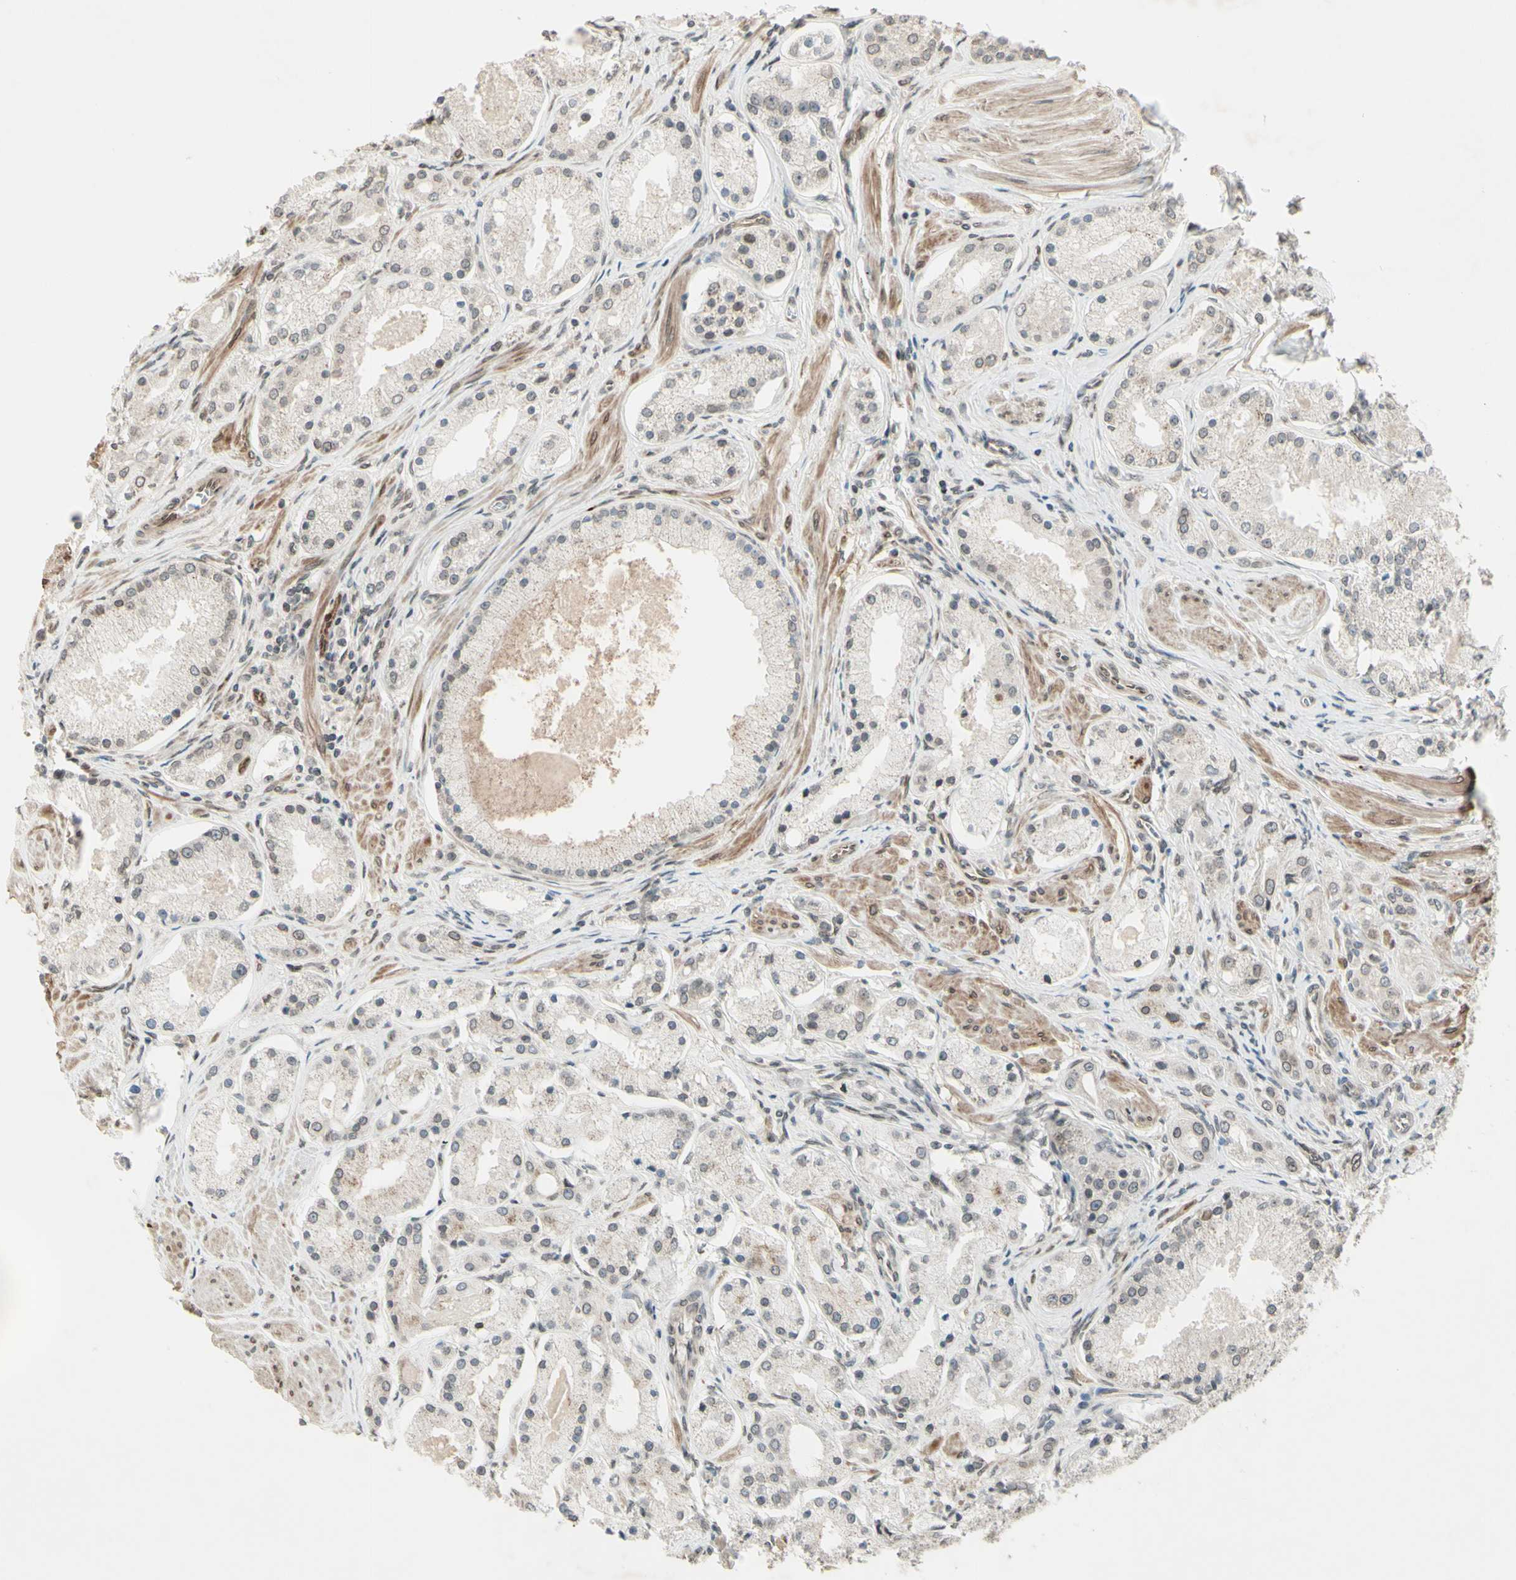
{"staining": {"intensity": "weak", "quantity": "<25%", "location": "cytoplasmic/membranous"}, "tissue": "prostate cancer", "cell_type": "Tumor cells", "image_type": "cancer", "snomed": [{"axis": "morphology", "description": "Adenocarcinoma, High grade"}, {"axis": "topography", "description": "Prostate"}], "caption": "IHC micrograph of neoplastic tissue: human prostate cancer stained with DAB reveals no significant protein positivity in tumor cells.", "gene": "MLF2", "patient": {"sex": "male", "age": 66}}